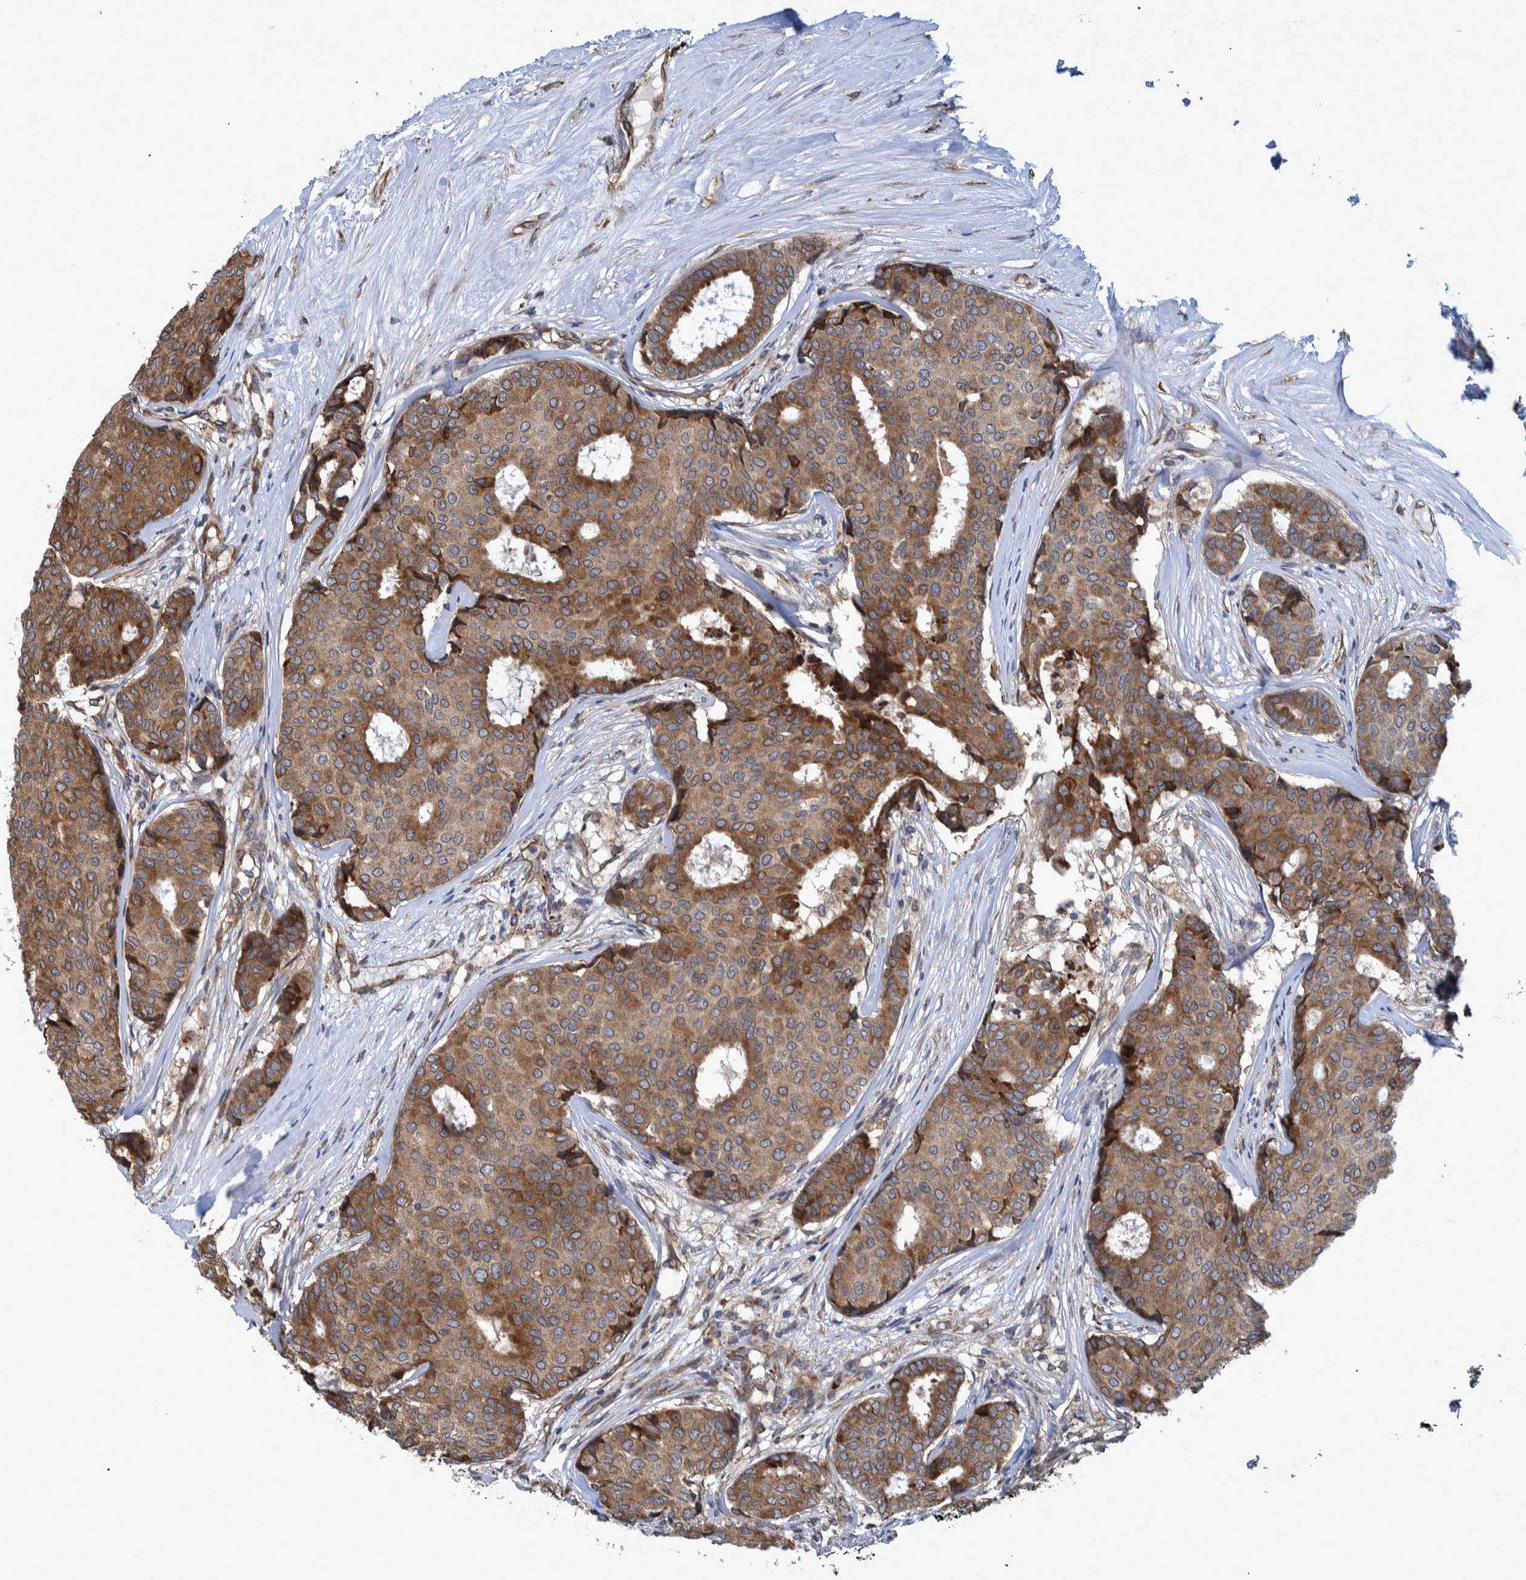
{"staining": {"intensity": "moderate", "quantity": ">75%", "location": "cytoplasmic/membranous"}, "tissue": "breast cancer", "cell_type": "Tumor cells", "image_type": "cancer", "snomed": [{"axis": "morphology", "description": "Duct carcinoma"}, {"axis": "topography", "description": "Breast"}], "caption": "A brown stain labels moderate cytoplasmic/membranous expression of a protein in human breast cancer (intraductal carcinoma) tumor cells.", "gene": "SPAG5", "patient": {"sex": "female", "age": 75}}